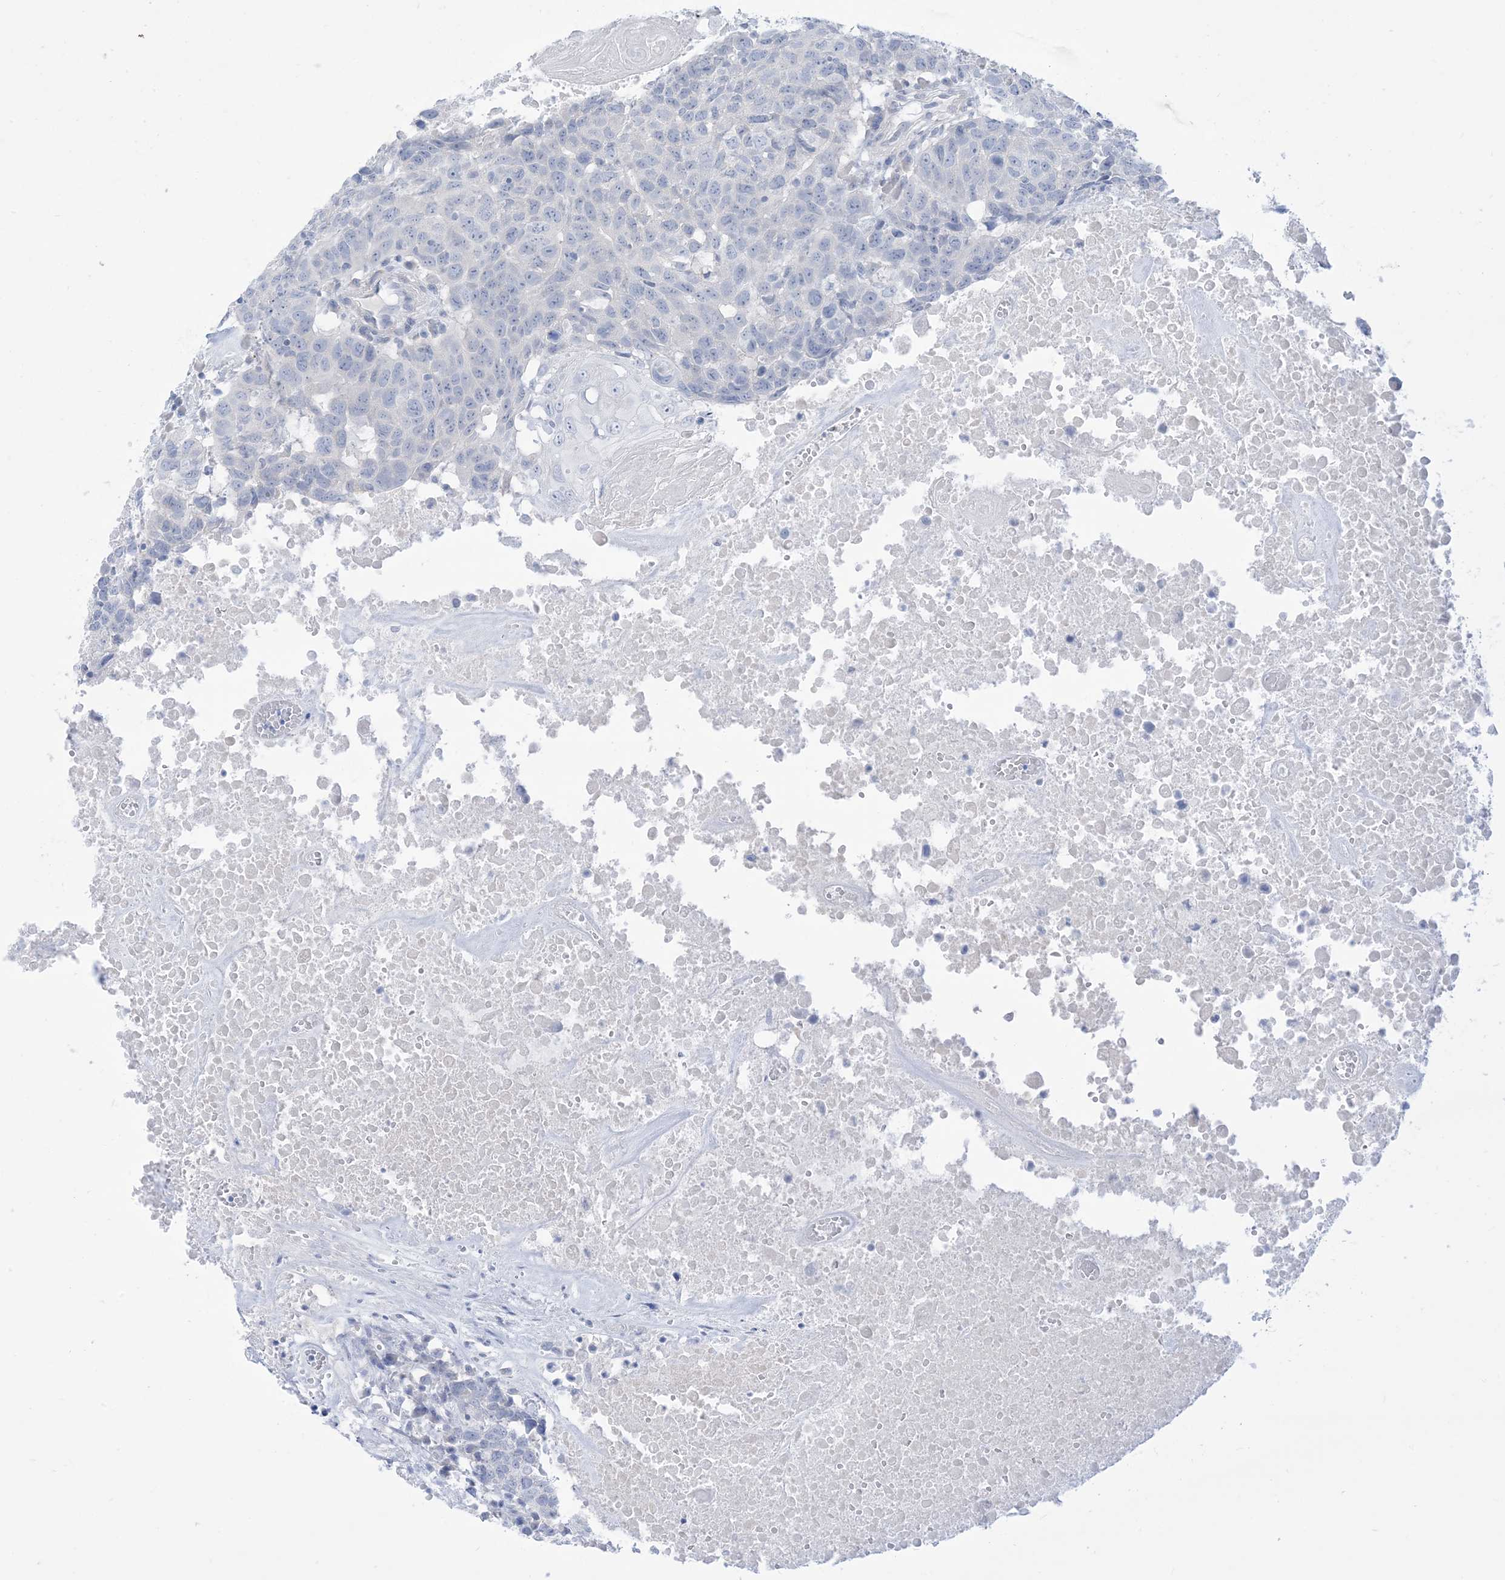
{"staining": {"intensity": "negative", "quantity": "none", "location": "none"}, "tissue": "head and neck cancer", "cell_type": "Tumor cells", "image_type": "cancer", "snomed": [{"axis": "morphology", "description": "Squamous cell carcinoma, NOS"}, {"axis": "topography", "description": "Head-Neck"}], "caption": "DAB (3,3'-diaminobenzidine) immunohistochemical staining of head and neck cancer exhibits no significant staining in tumor cells.", "gene": "MARS2", "patient": {"sex": "male", "age": 66}}